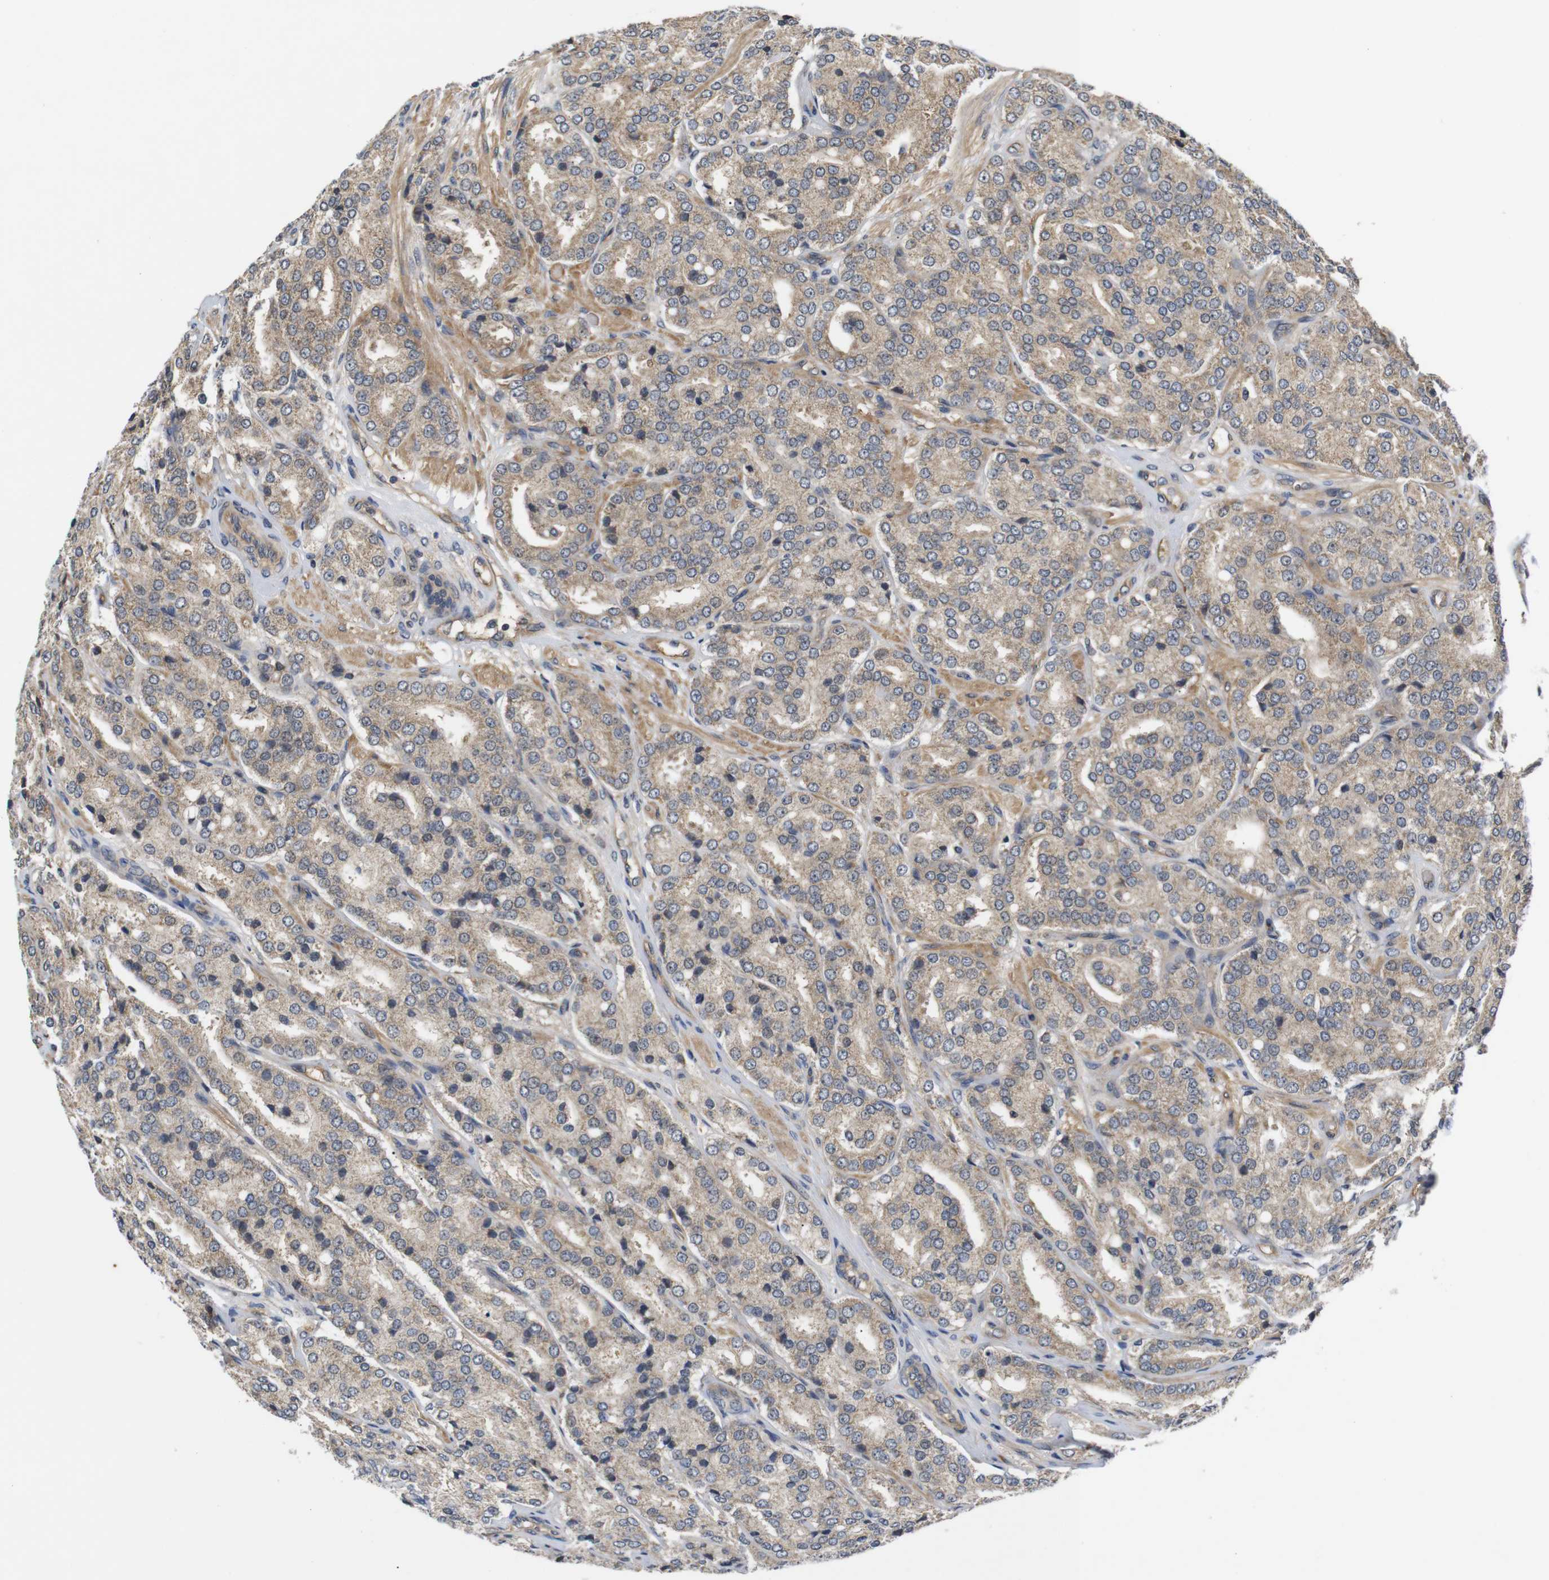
{"staining": {"intensity": "moderate", "quantity": "25%-75%", "location": "cytoplasmic/membranous"}, "tissue": "prostate cancer", "cell_type": "Tumor cells", "image_type": "cancer", "snomed": [{"axis": "morphology", "description": "Adenocarcinoma, High grade"}, {"axis": "topography", "description": "Prostate"}], "caption": "Human high-grade adenocarcinoma (prostate) stained with a protein marker demonstrates moderate staining in tumor cells.", "gene": "RIPK1", "patient": {"sex": "male", "age": 65}}